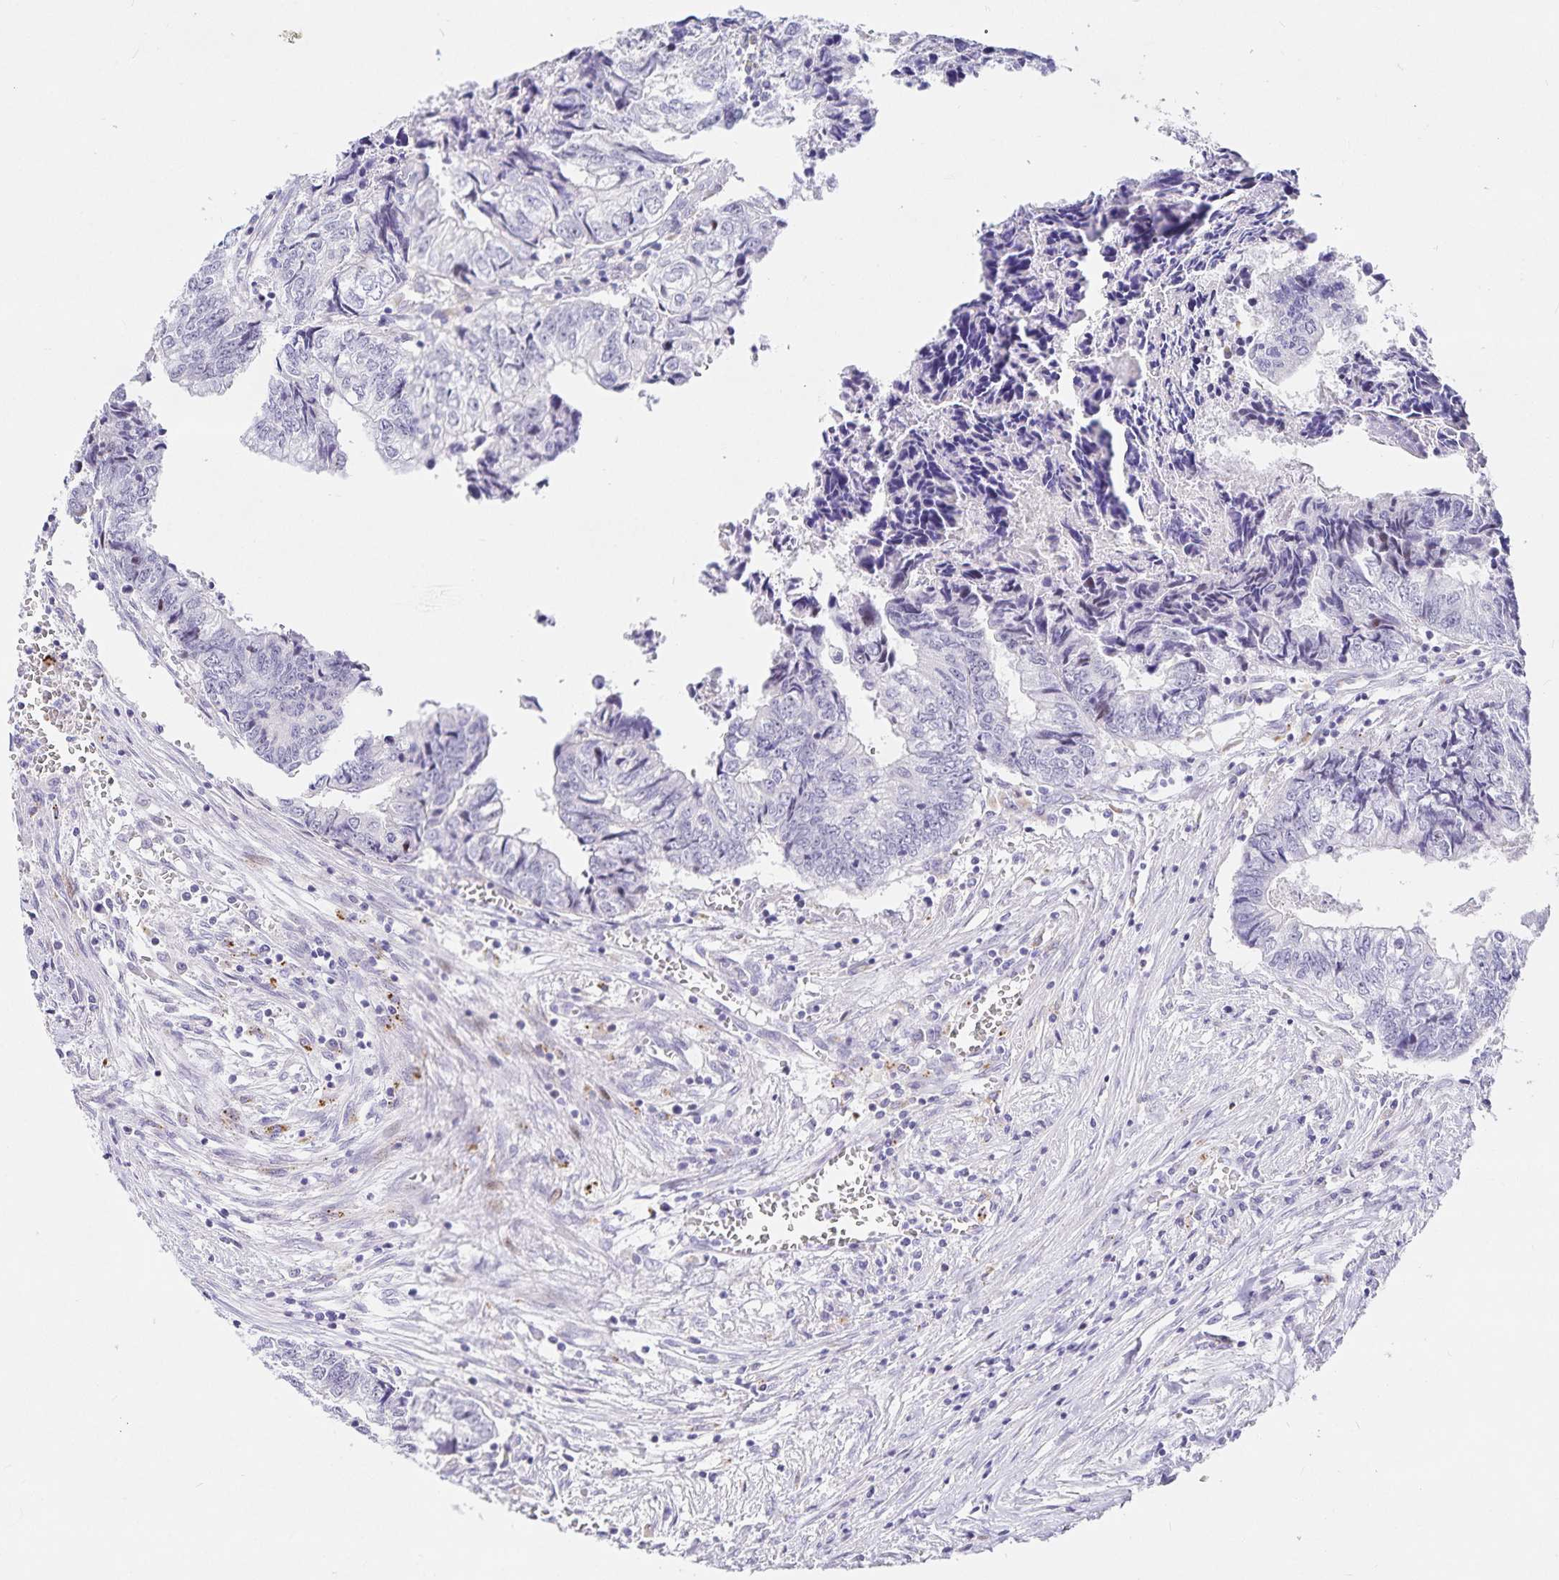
{"staining": {"intensity": "negative", "quantity": "none", "location": "none"}, "tissue": "colorectal cancer", "cell_type": "Tumor cells", "image_type": "cancer", "snomed": [{"axis": "morphology", "description": "Adenocarcinoma, NOS"}, {"axis": "topography", "description": "Colon"}], "caption": "Immunohistochemistry of human colorectal adenocarcinoma exhibits no expression in tumor cells.", "gene": "KBTBD13", "patient": {"sex": "male", "age": 86}}